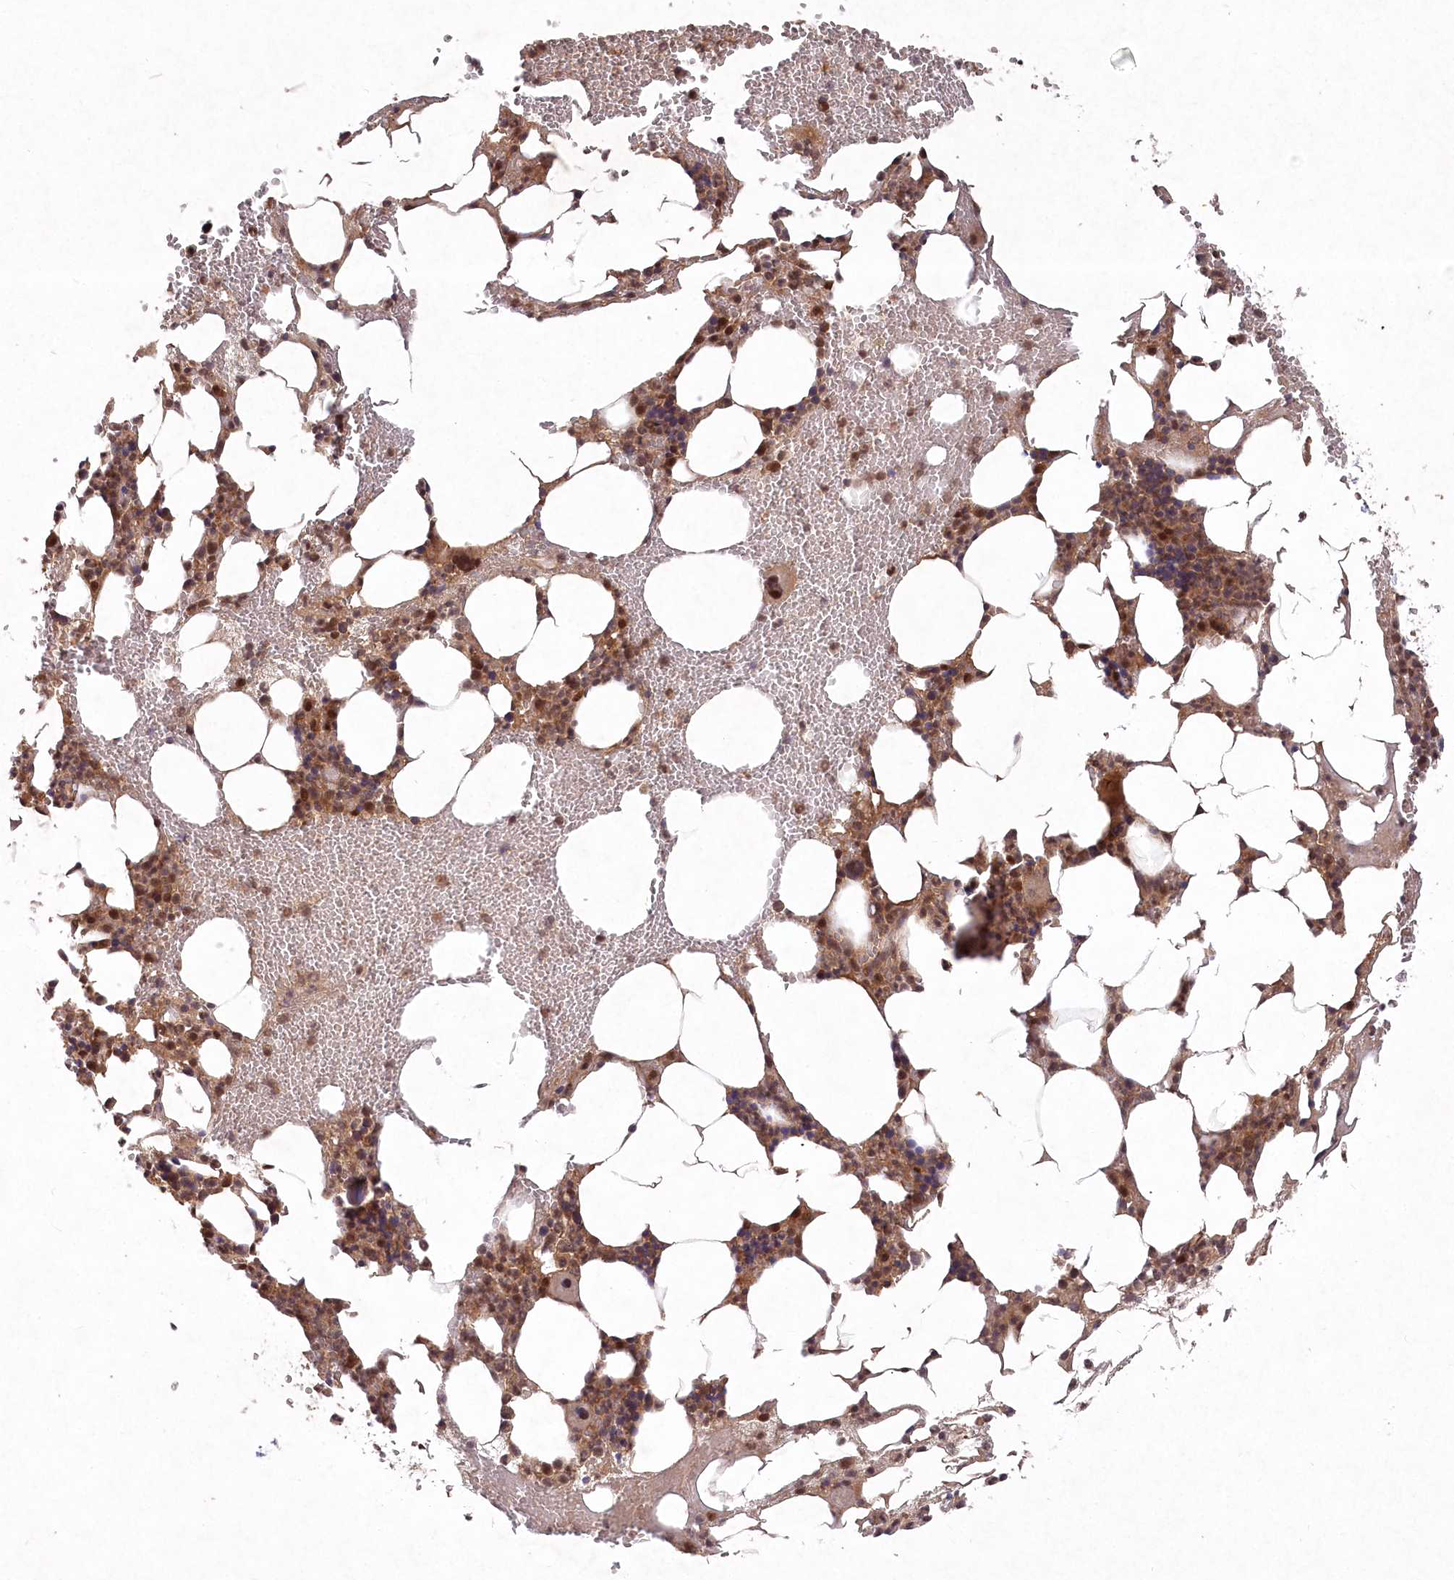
{"staining": {"intensity": "moderate", "quantity": ">75%", "location": "cytoplasmic/membranous,nuclear"}, "tissue": "bone marrow", "cell_type": "Hematopoietic cells", "image_type": "normal", "snomed": [{"axis": "morphology", "description": "Normal tissue, NOS"}, {"axis": "morphology", "description": "Inflammation, NOS"}, {"axis": "topography", "description": "Bone marrow"}], "caption": "Protein analysis of normal bone marrow reveals moderate cytoplasmic/membranous,nuclear expression in about >75% of hematopoietic cells.", "gene": "PSMA1", "patient": {"sex": "female", "age": 78}}